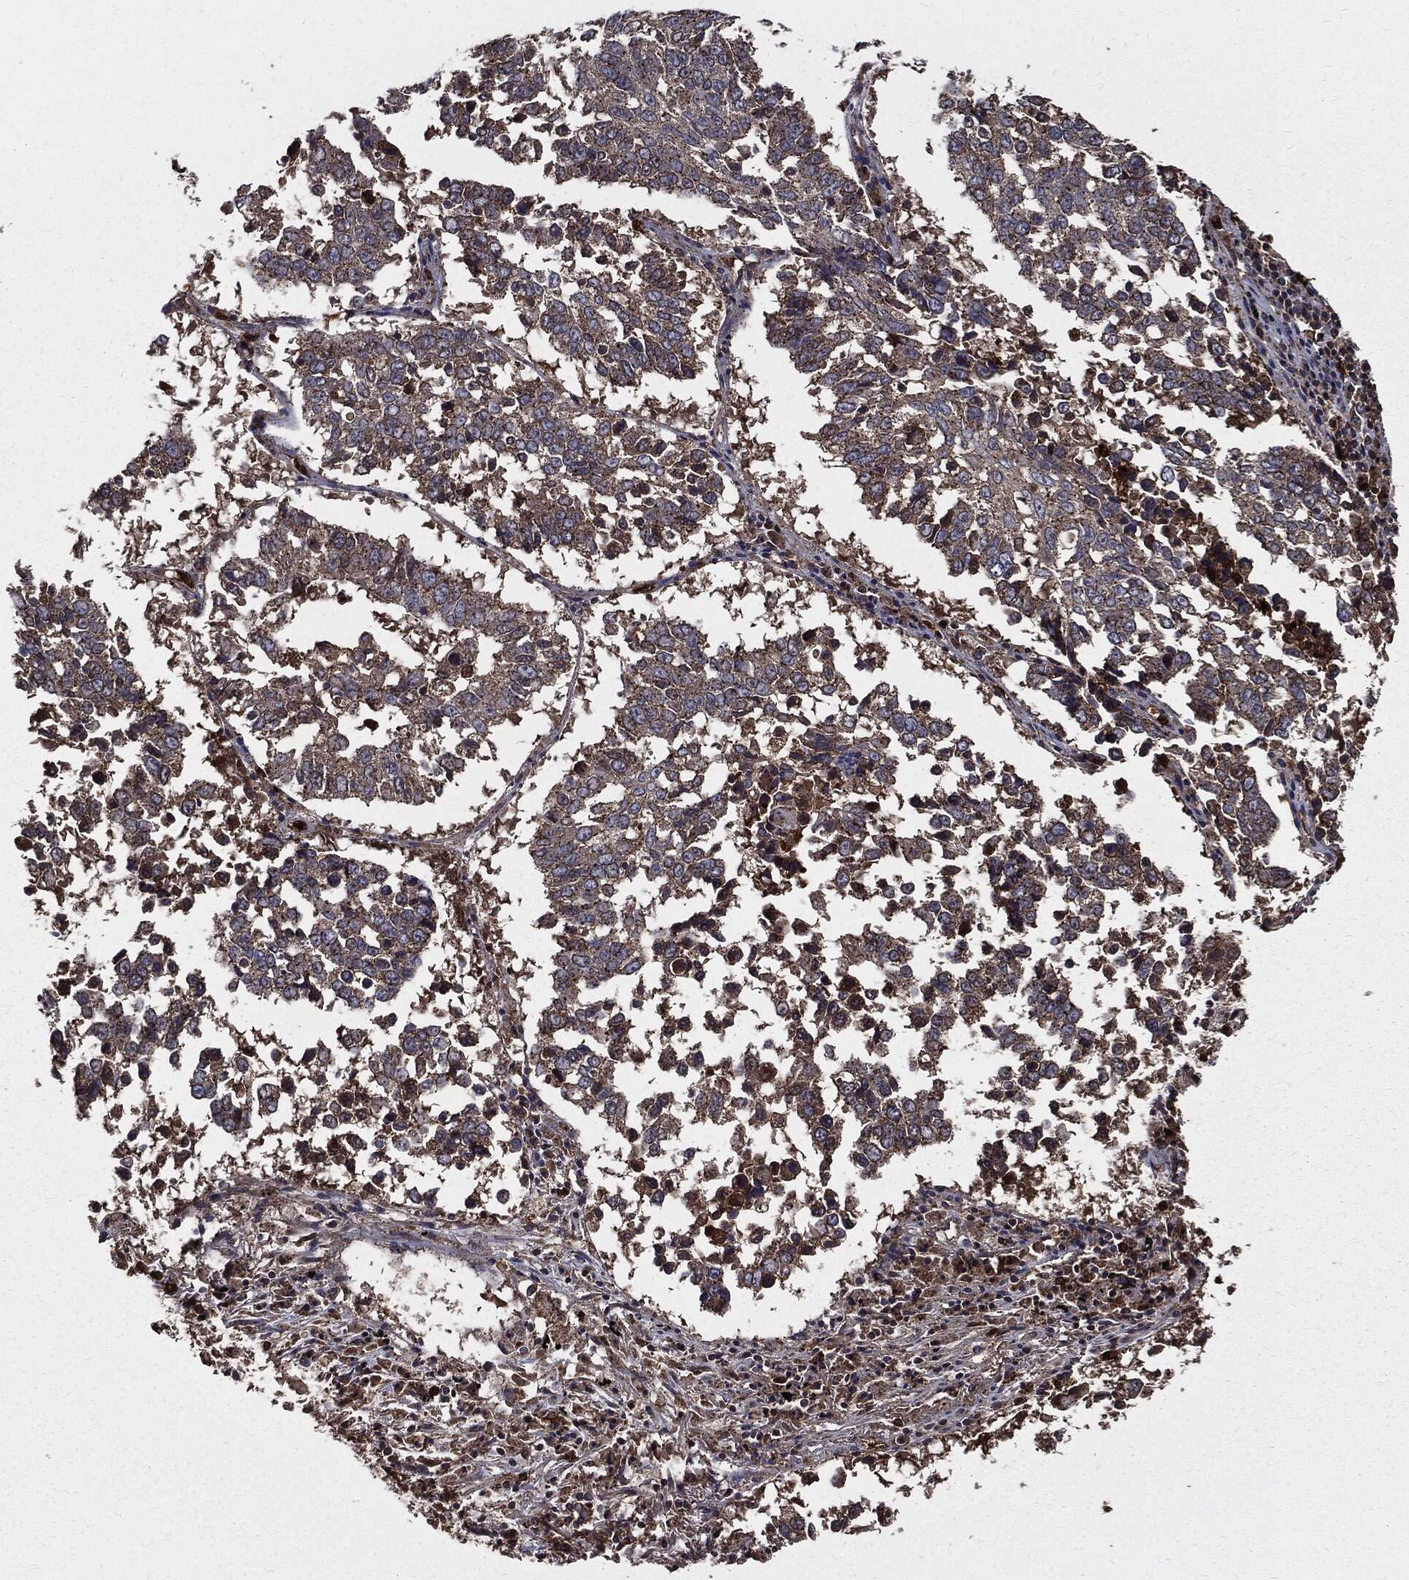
{"staining": {"intensity": "weak", "quantity": "25%-75%", "location": "cytoplasmic/membranous"}, "tissue": "lung cancer", "cell_type": "Tumor cells", "image_type": "cancer", "snomed": [{"axis": "morphology", "description": "Squamous cell carcinoma, NOS"}, {"axis": "topography", "description": "Lung"}], "caption": "Lung cancer (squamous cell carcinoma) was stained to show a protein in brown. There is low levels of weak cytoplasmic/membranous expression in approximately 25%-75% of tumor cells.", "gene": "PDCD6IP", "patient": {"sex": "male", "age": 82}}